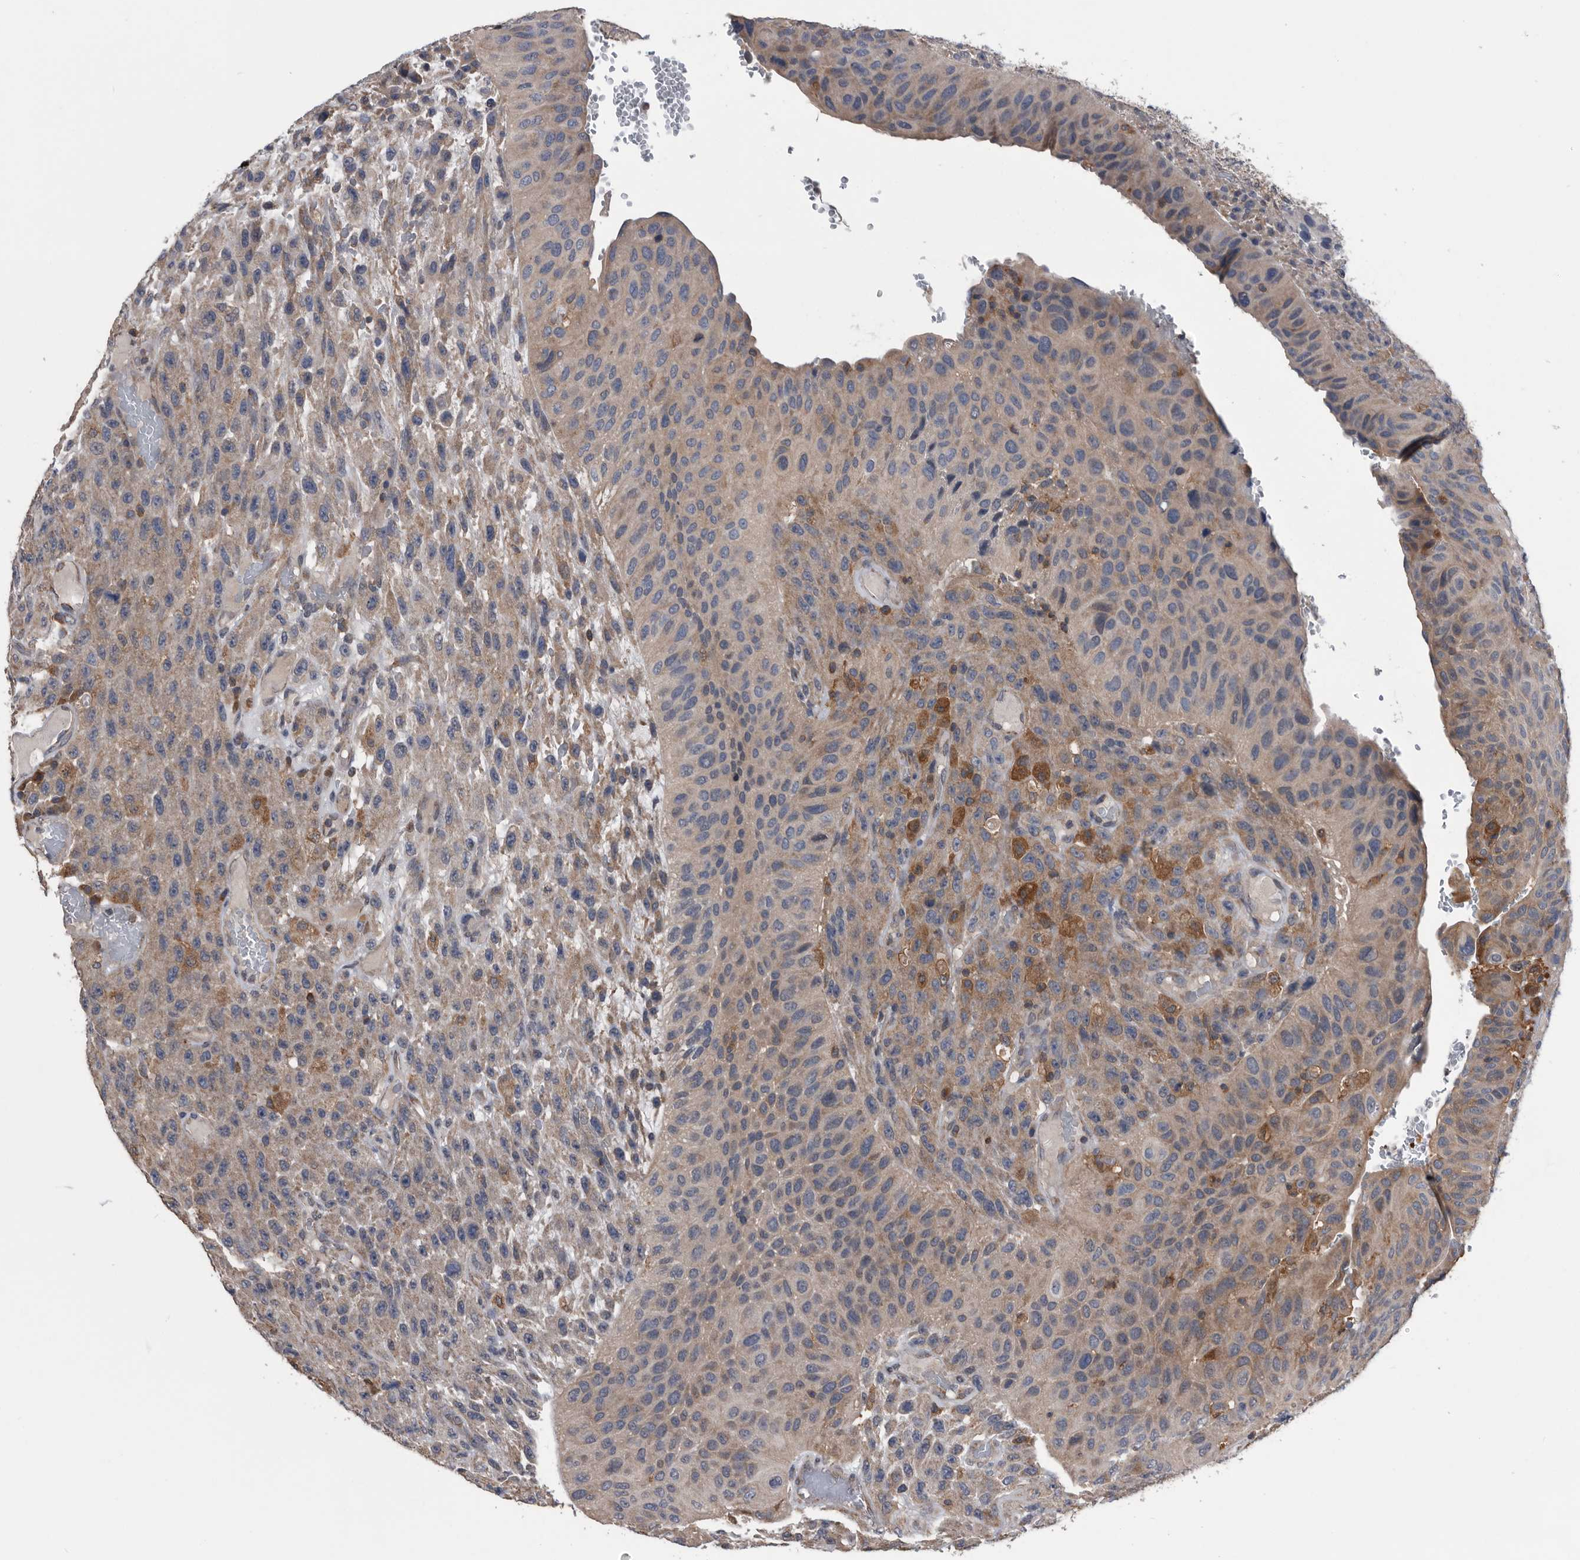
{"staining": {"intensity": "weak", "quantity": "<25%", "location": "cytoplasmic/membranous"}, "tissue": "urothelial cancer", "cell_type": "Tumor cells", "image_type": "cancer", "snomed": [{"axis": "morphology", "description": "Urothelial carcinoma, High grade"}, {"axis": "topography", "description": "Urinary bladder"}], "caption": "Immunohistochemistry micrograph of neoplastic tissue: human high-grade urothelial carcinoma stained with DAB (3,3'-diaminobenzidine) shows no significant protein positivity in tumor cells.", "gene": "NRBP1", "patient": {"sex": "male", "age": 66}}